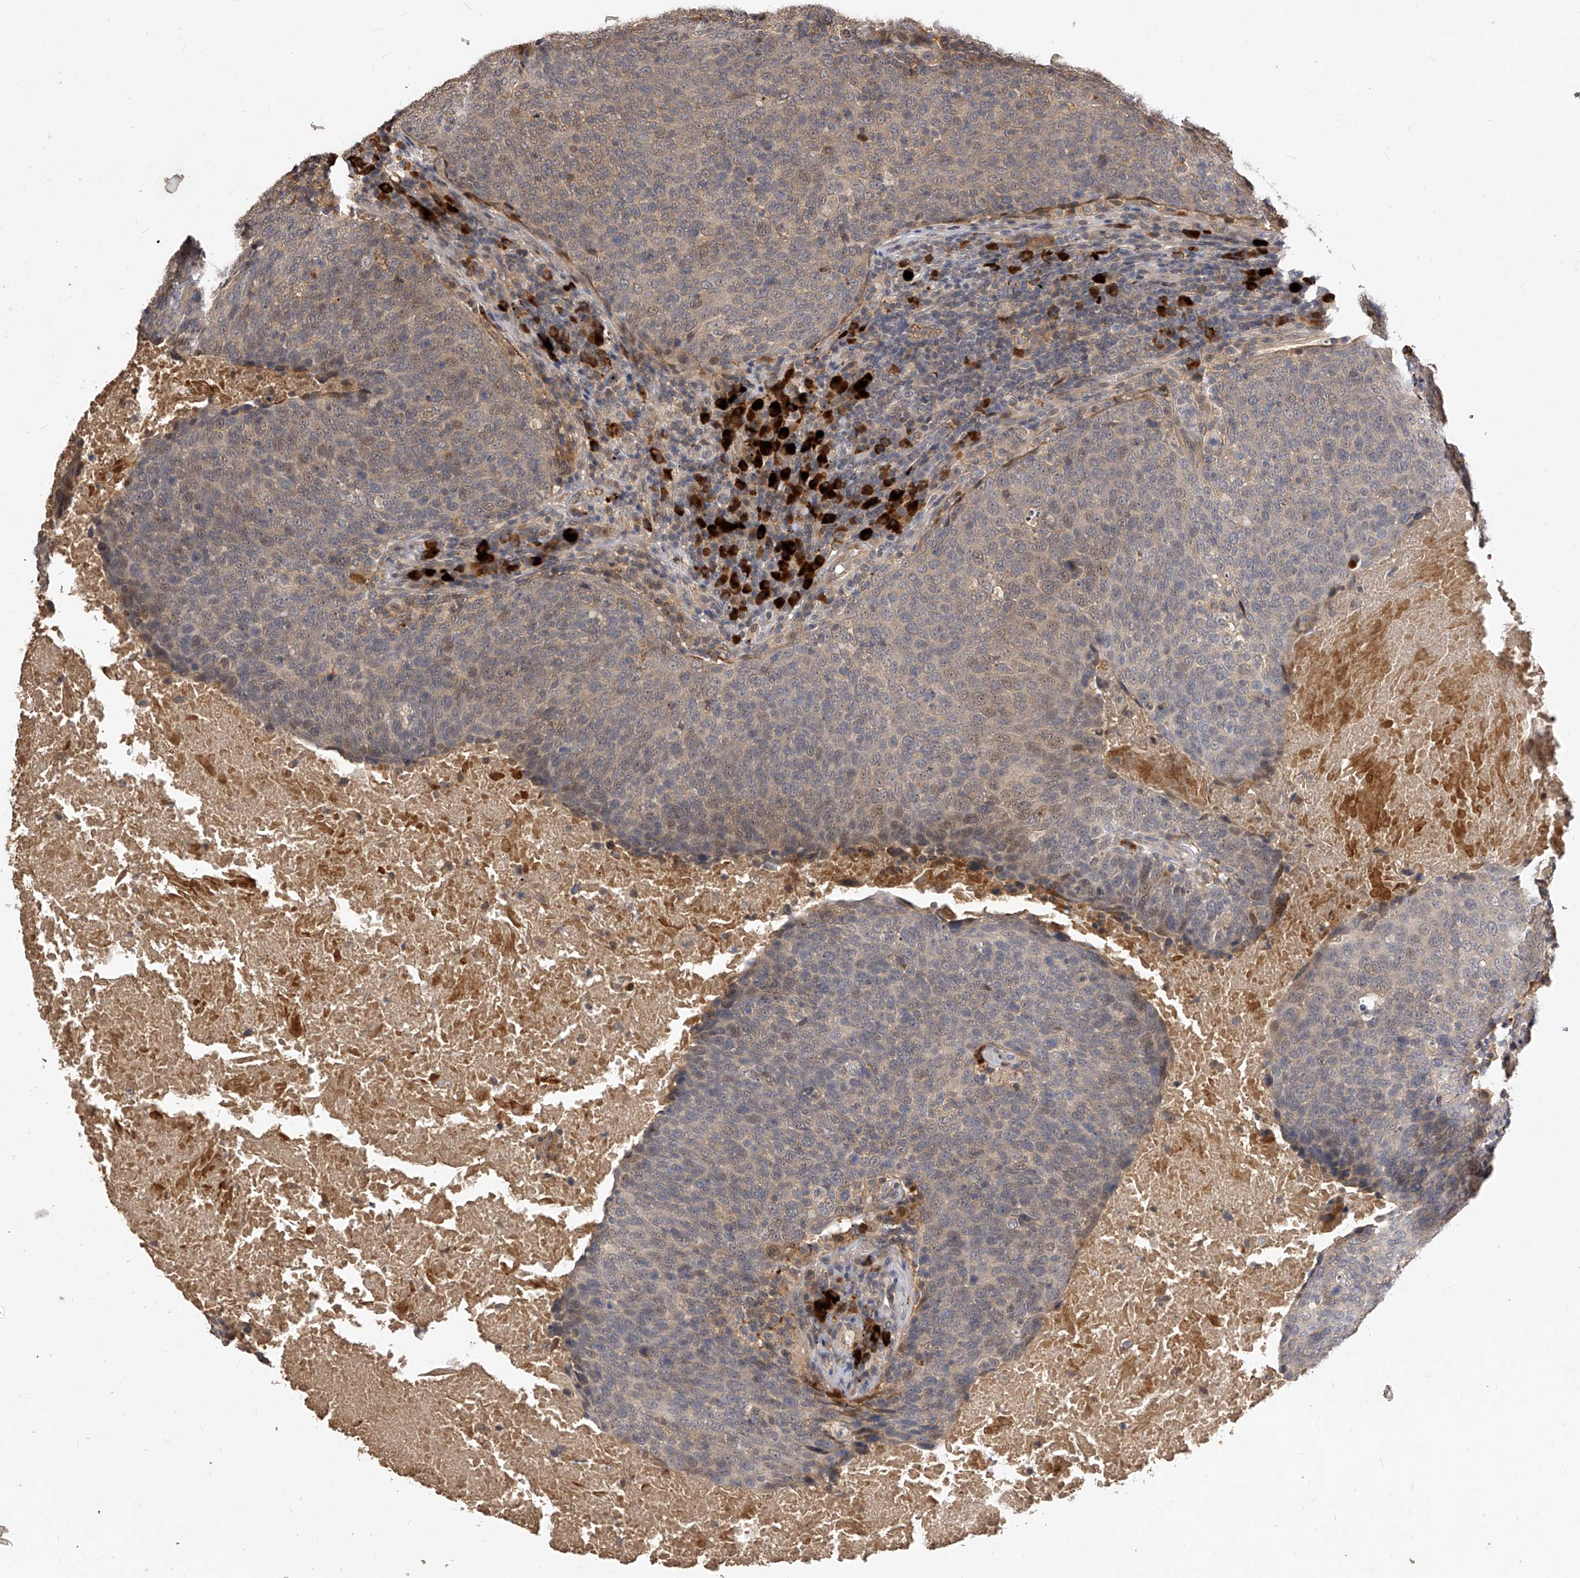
{"staining": {"intensity": "weak", "quantity": "25%-75%", "location": "cytoplasmic/membranous,nuclear"}, "tissue": "head and neck cancer", "cell_type": "Tumor cells", "image_type": "cancer", "snomed": [{"axis": "morphology", "description": "Squamous cell carcinoma, NOS"}, {"axis": "morphology", "description": "Squamous cell carcinoma, metastatic, NOS"}, {"axis": "topography", "description": "Lymph node"}, {"axis": "topography", "description": "Head-Neck"}], "caption": "Head and neck squamous cell carcinoma stained for a protein (brown) exhibits weak cytoplasmic/membranous and nuclear positive positivity in about 25%-75% of tumor cells.", "gene": "CFAP410", "patient": {"sex": "male", "age": 62}}